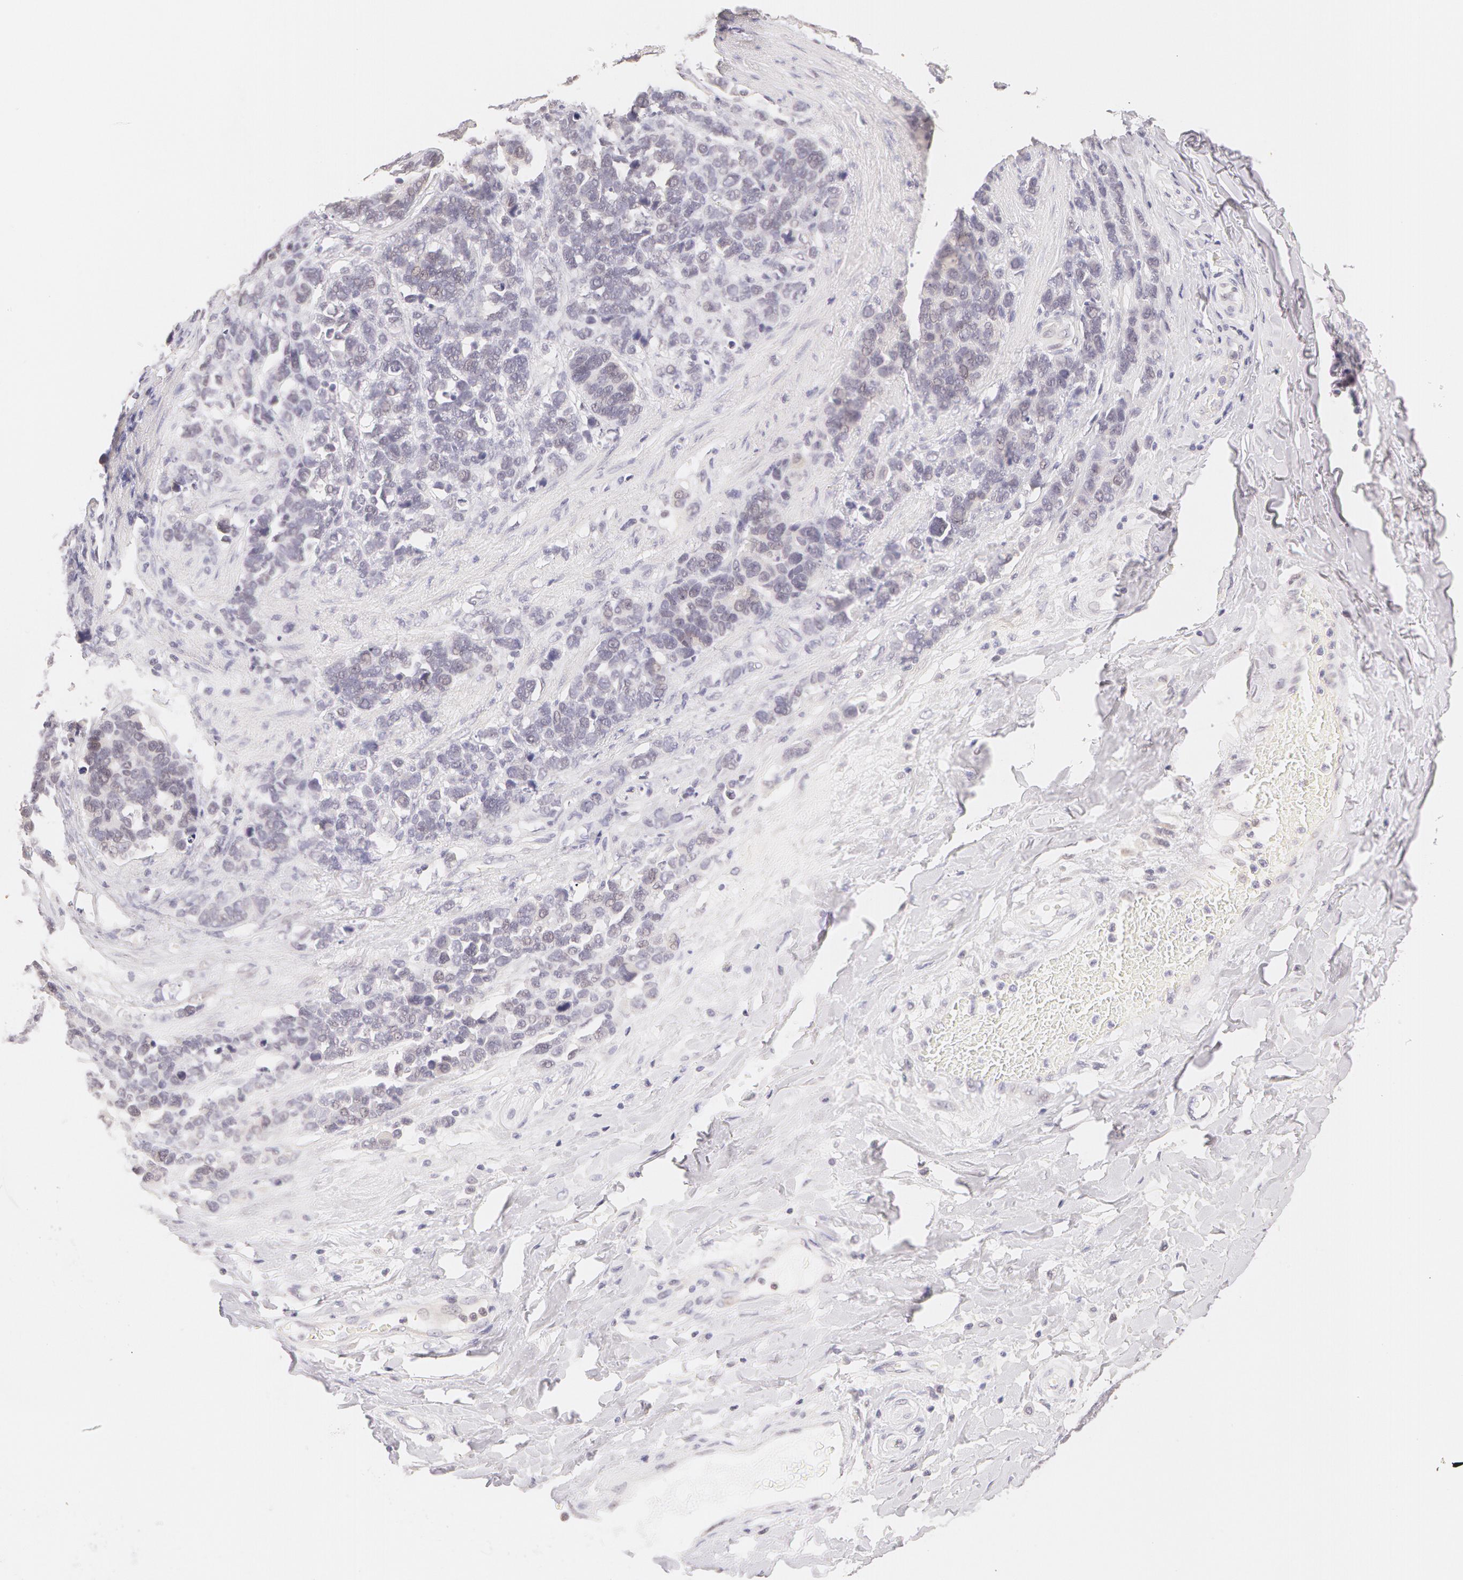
{"staining": {"intensity": "negative", "quantity": "none", "location": "none"}, "tissue": "stomach cancer", "cell_type": "Tumor cells", "image_type": "cancer", "snomed": [{"axis": "morphology", "description": "Adenocarcinoma, NOS"}, {"axis": "topography", "description": "Stomach, upper"}], "caption": "A high-resolution image shows IHC staining of stomach cancer, which shows no significant staining in tumor cells.", "gene": "ZNF597", "patient": {"sex": "male", "age": 71}}